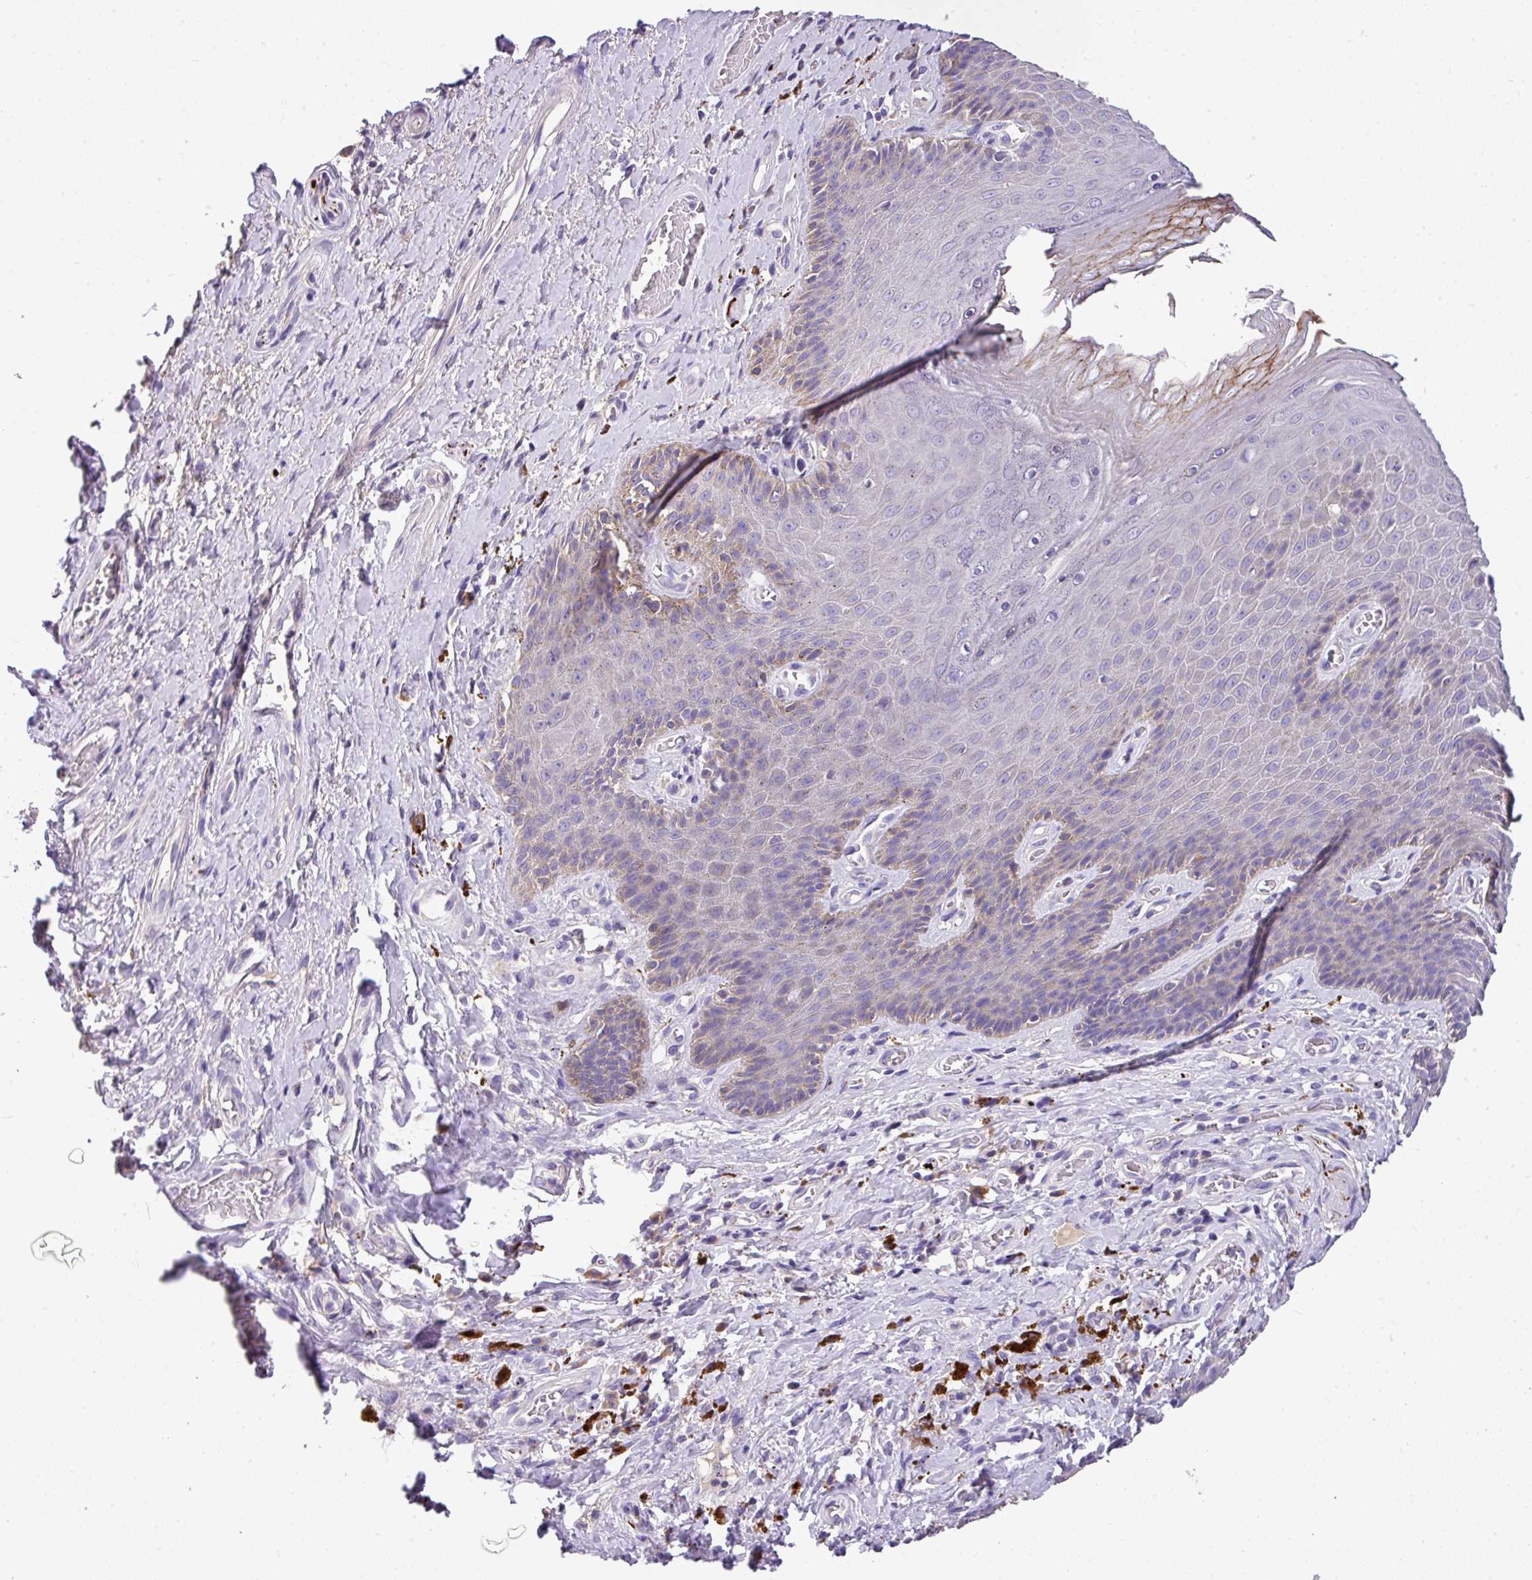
{"staining": {"intensity": "moderate", "quantity": "<25%", "location": "cytoplasmic/membranous"}, "tissue": "skin", "cell_type": "Epidermal cells", "image_type": "normal", "snomed": [{"axis": "morphology", "description": "Normal tissue, NOS"}, {"axis": "topography", "description": "Anal"}, {"axis": "topography", "description": "Peripheral nerve tissue"}], "caption": "Immunohistochemical staining of normal skin shows <25% levels of moderate cytoplasmic/membranous protein positivity in approximately <25% of epidermal cells. The staining was performed using DAB (3,3'-diaminobenzidine), with brown indicating positive protein expression. Nuclei are stained blue with hematoxylin.", "gene": "ANXA2R", "patient": {"sex": "male", "age": 53}}